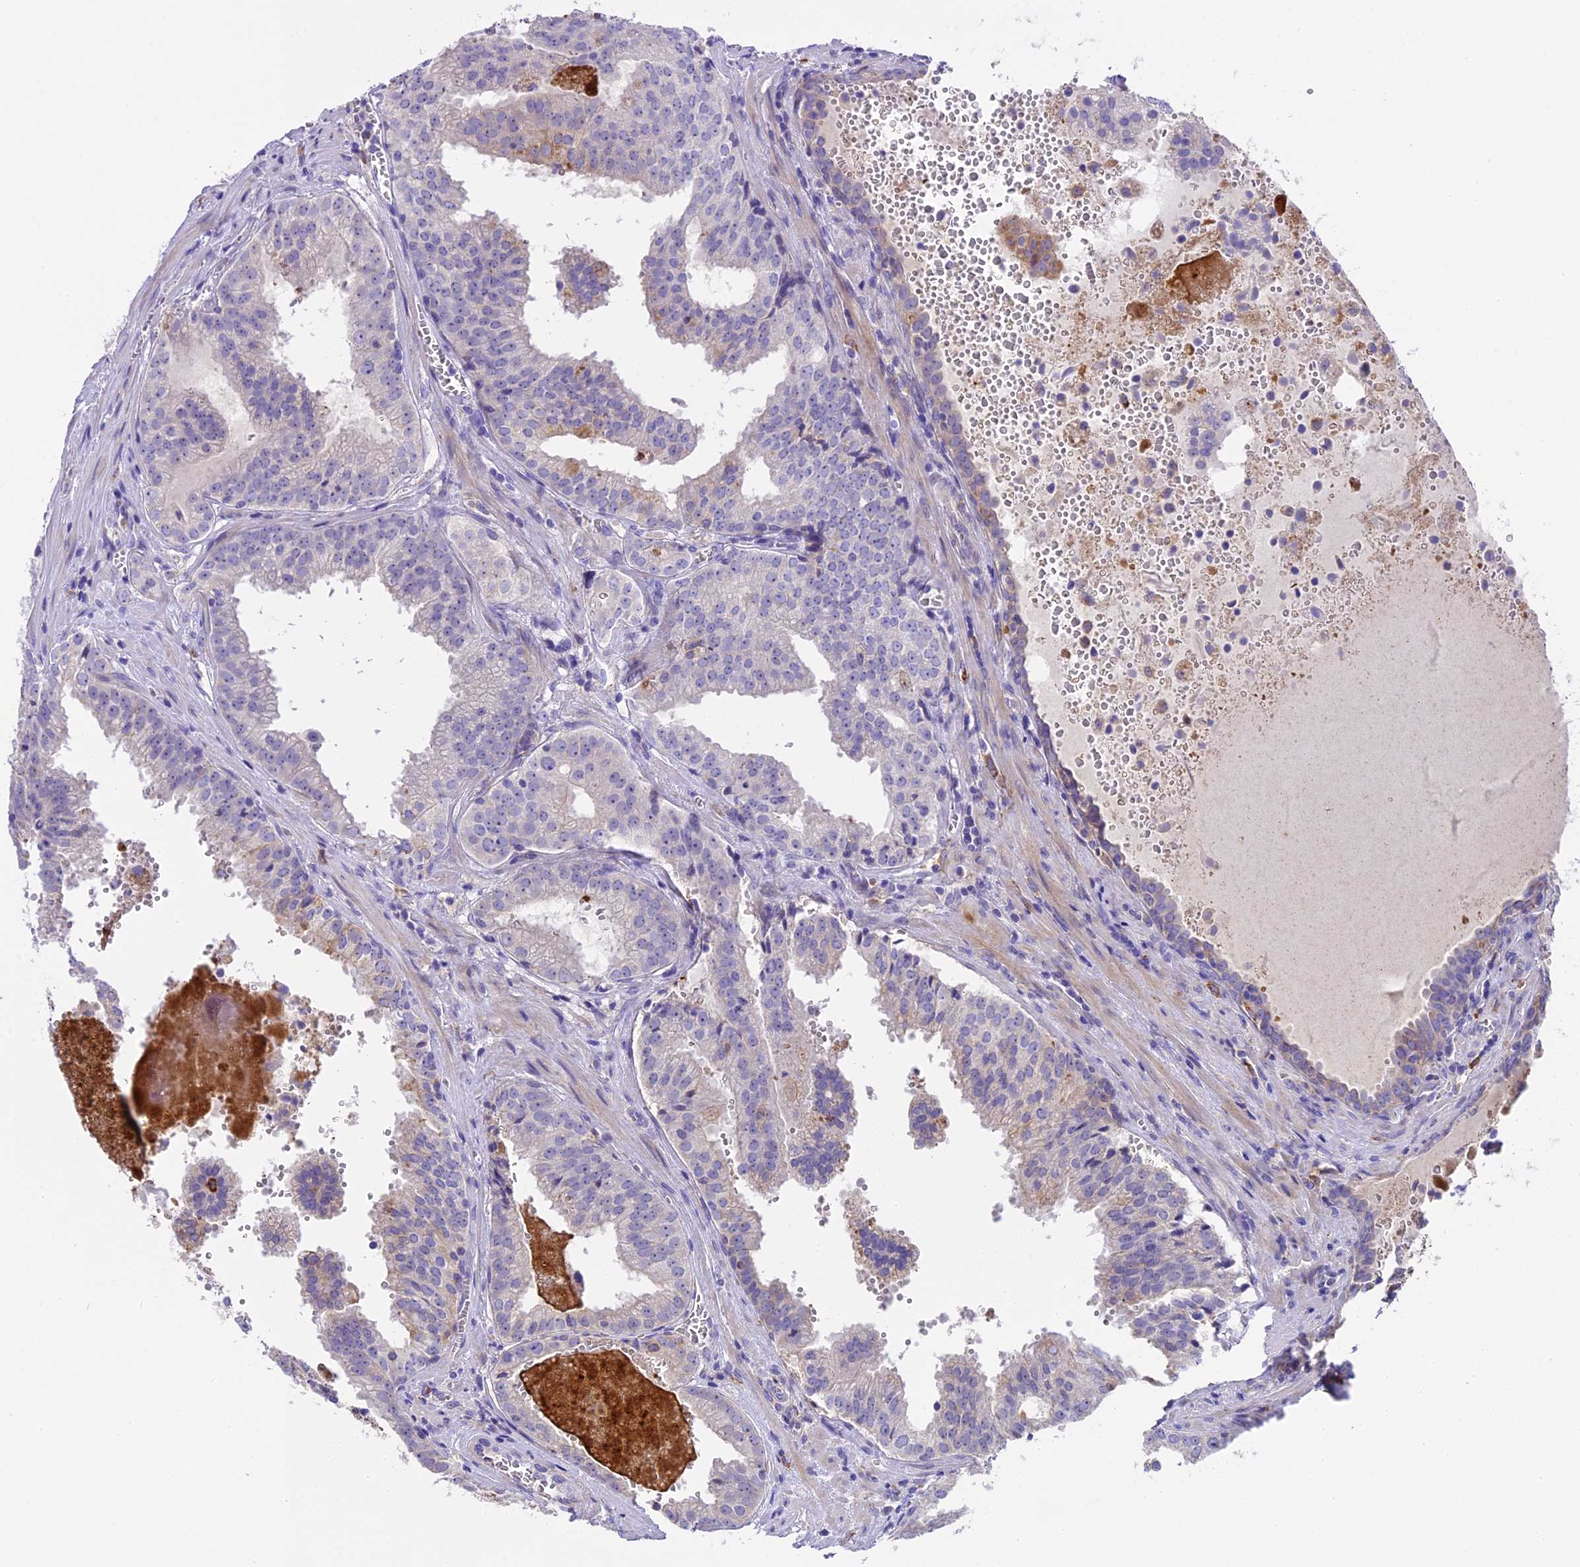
{"staining": {"intensity": "negative", "quantity": "none", "location": "none"}, "tissue": "prostate cancer", "cell_type": "Tumor cells", "image_type": "cancer", "snomed": [{"axis": "morphology", "description": "Adenocarcinoma, High grade"}, {"axis": "topography", "description": "Prostate"}], "caption": "This is a histopathology image of IHC staining of prostate cancer, which shows no positivity in tumor cells. The staining was performed using DAB (3,3'-diaminobenzidine) to visualize the protein expression in brown, while the nuclei were stained in blue with hematoxylin (Magnification: 20x).", "gene": "NOD2", "patient": {"sex": "male", "age": 68}}